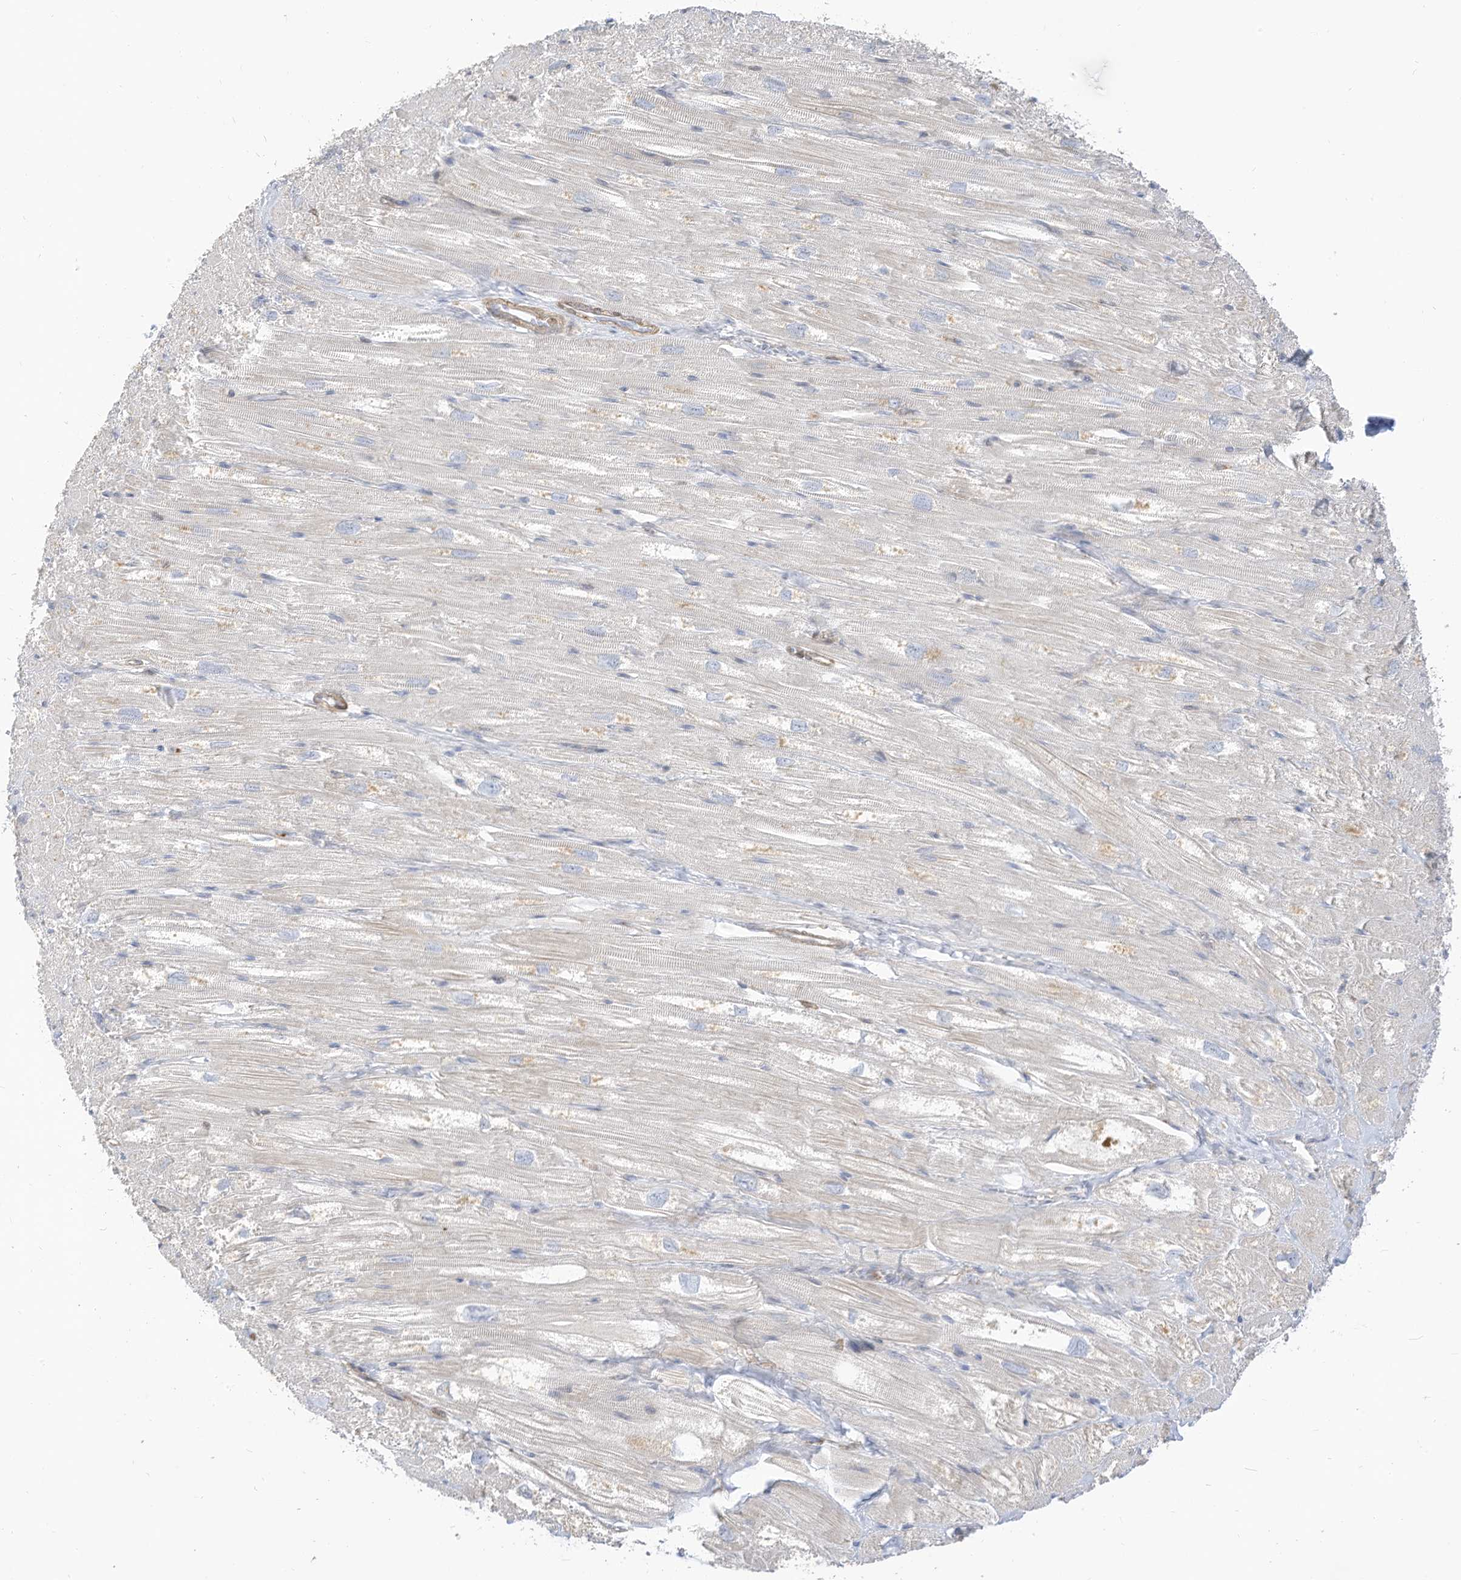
{"staining": {"intensity": "negative", "quantity": "none", "location": "none"}, "tissue": "heart muscle", "cell_type": "Cardiomyocytes", "image_type": "normal", "snomed": [{"axis": "morphology", "description": "Normal tissue, NOS"}, {"axis": "topography", "description": "Heart"}], "caption": "Cardiomyocytes are negative for protein expression in normal human heart muscle. Nuclei are stained in blue.", "gene": "ATP13A1", "patient": {"sex": "male", "age": 50}}